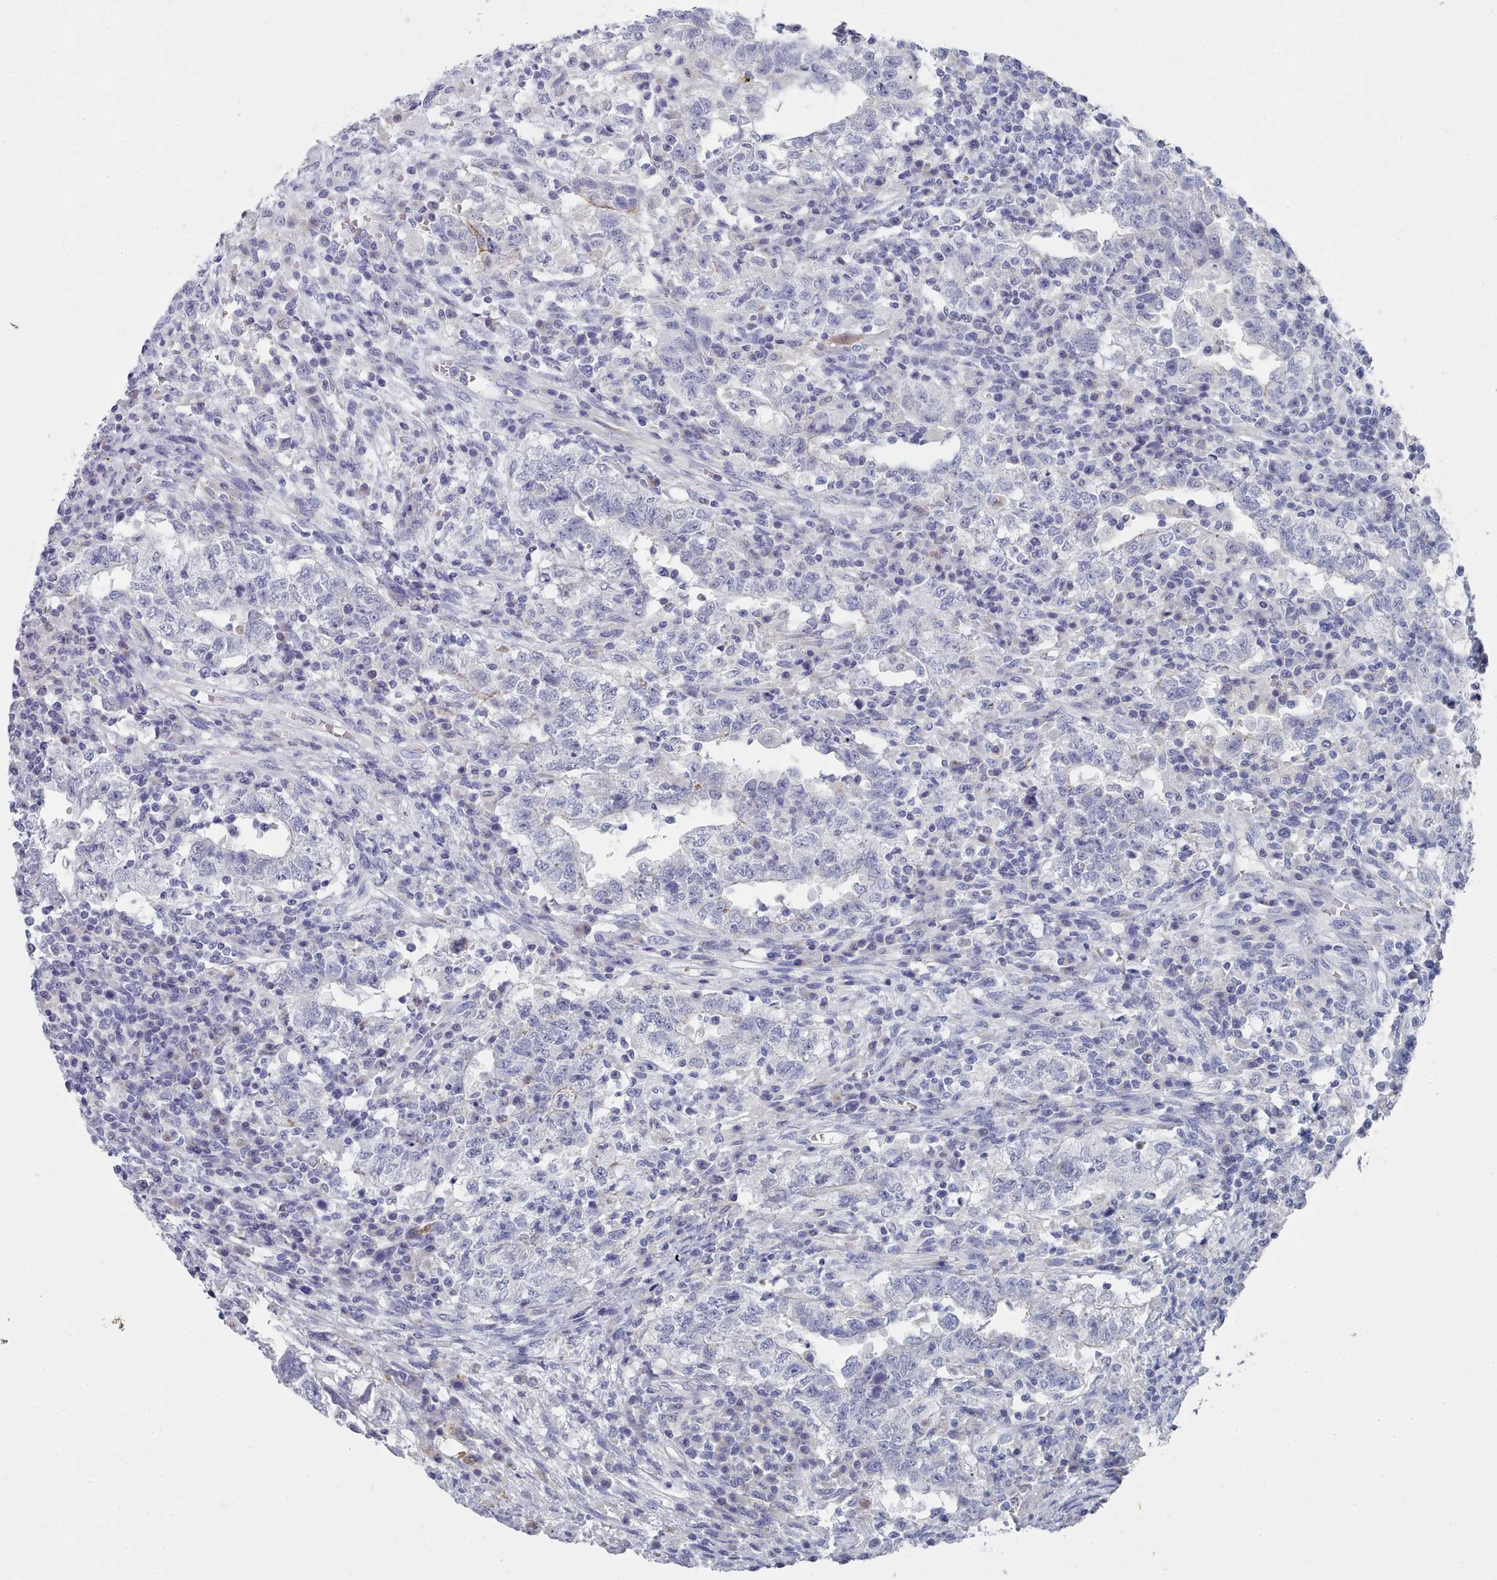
{"staining": {"intensity": "negative", "quantity": "none", "location": "none"}, "tissue": "testis cancer", "cell_type": "Tumor cells", "image_type": "cancer", "snomed": [{"axis": "morphology", "description": "Carcinoma, Embryonal, NOS"}, {"axis": "topography", "description": "Testis"}], "caption": "An immunohistochemistry histopathology image of testis embryonal carcinoma is shown. There is no staining in tumor cells of testis embryonal carcinoma.", "gene": "PDE4C", "patient": {"sex": "male", "age": 26}}